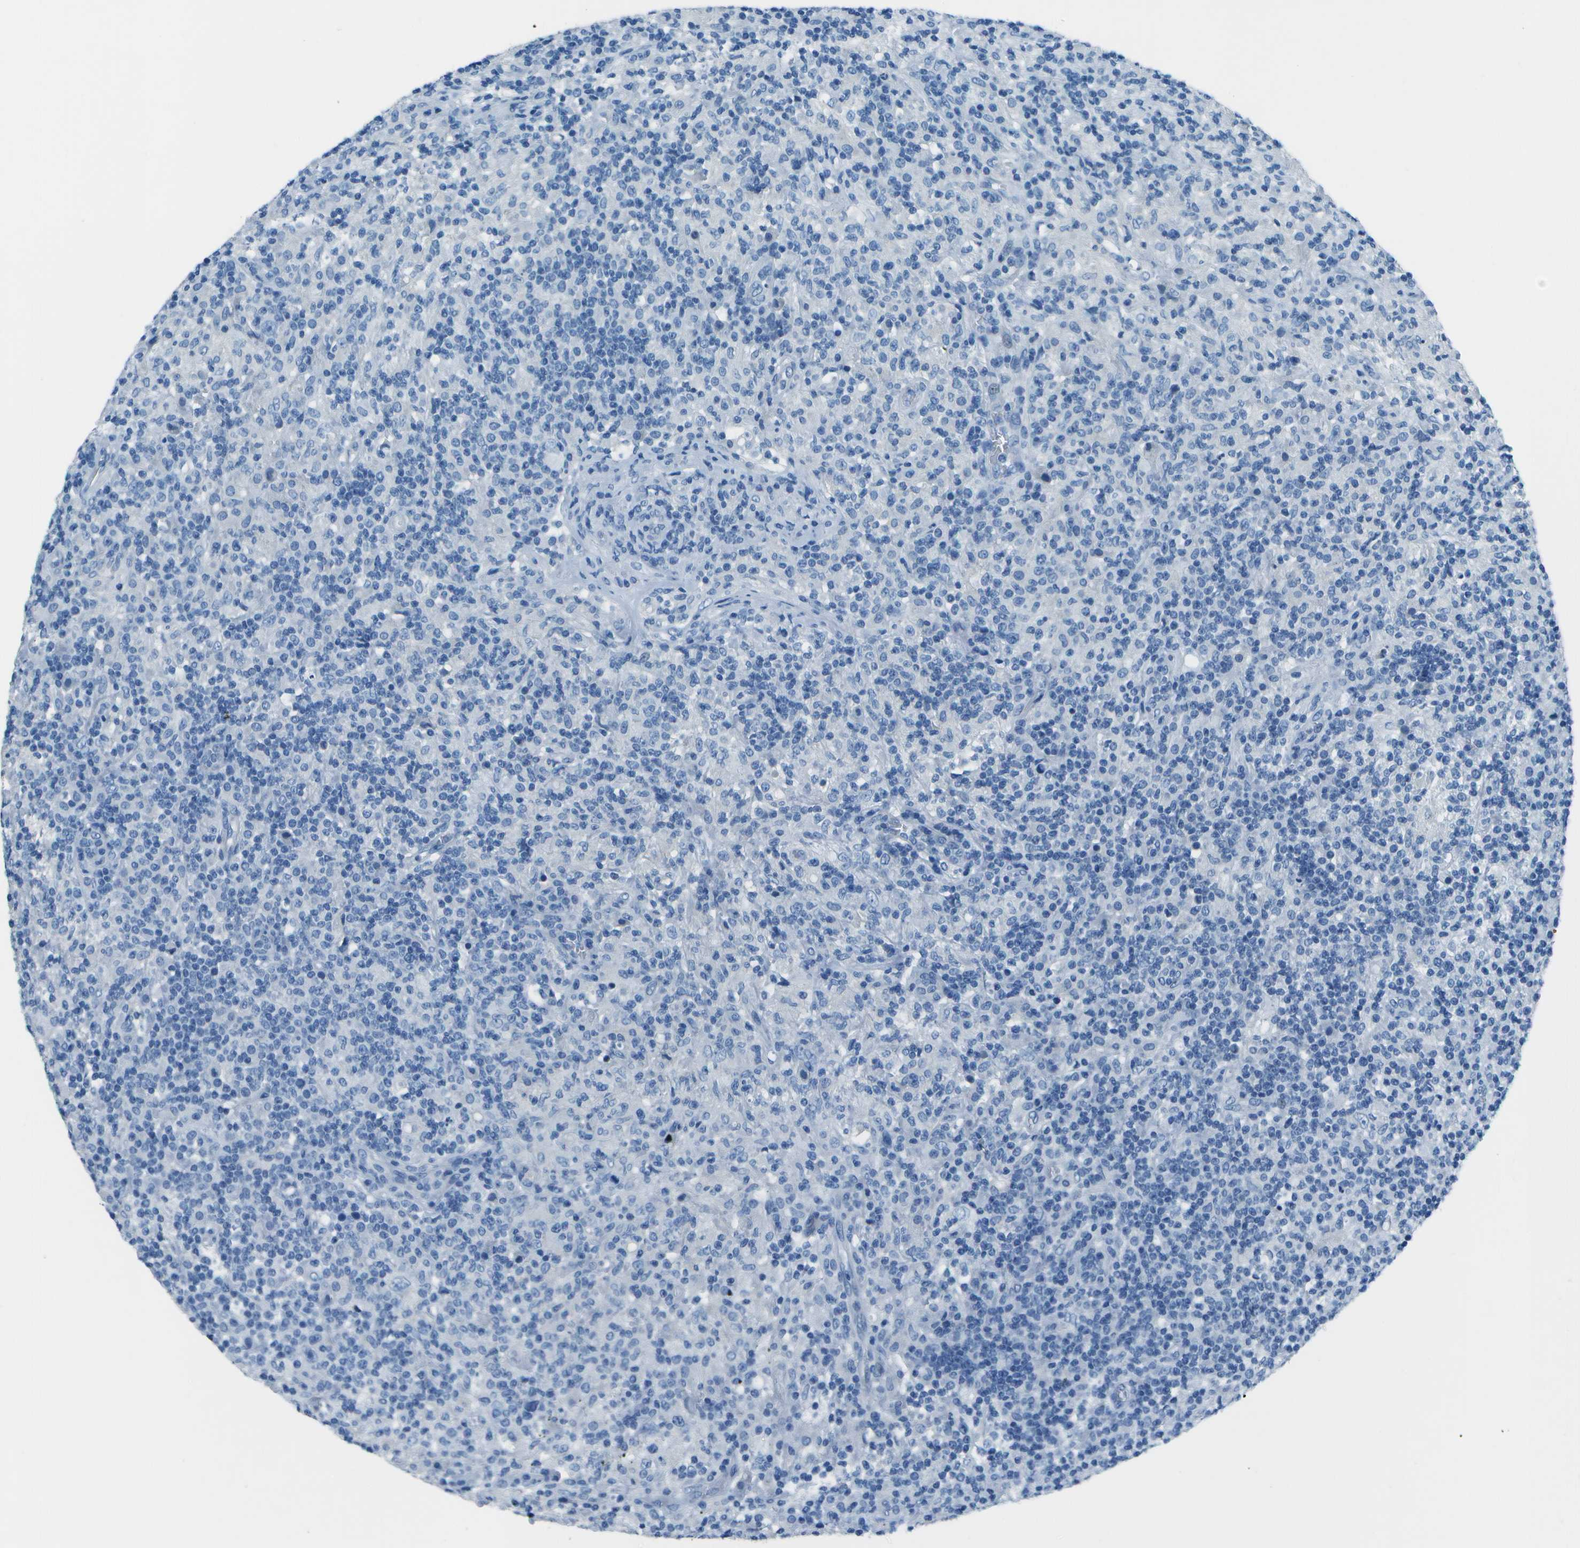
{"staining": {"intensity": "negative", "quantity": "none", "location": "none"}, "tissue": "lymphoma", "cell_type": "Tumor cells", "image_type": "cancer", "snomed": [{"axis": "morphology", "description": "Hodgkin's disease, NOS"}, {"axis": "topography", "description": "Lymph node"}], "caption": "This is a micrograph of immunohistochemistry staining of lymphoma, which shows no staining in tumor cells.", "gene": "SLC16A10", "patient": {"sex": "male", "age": 70}}